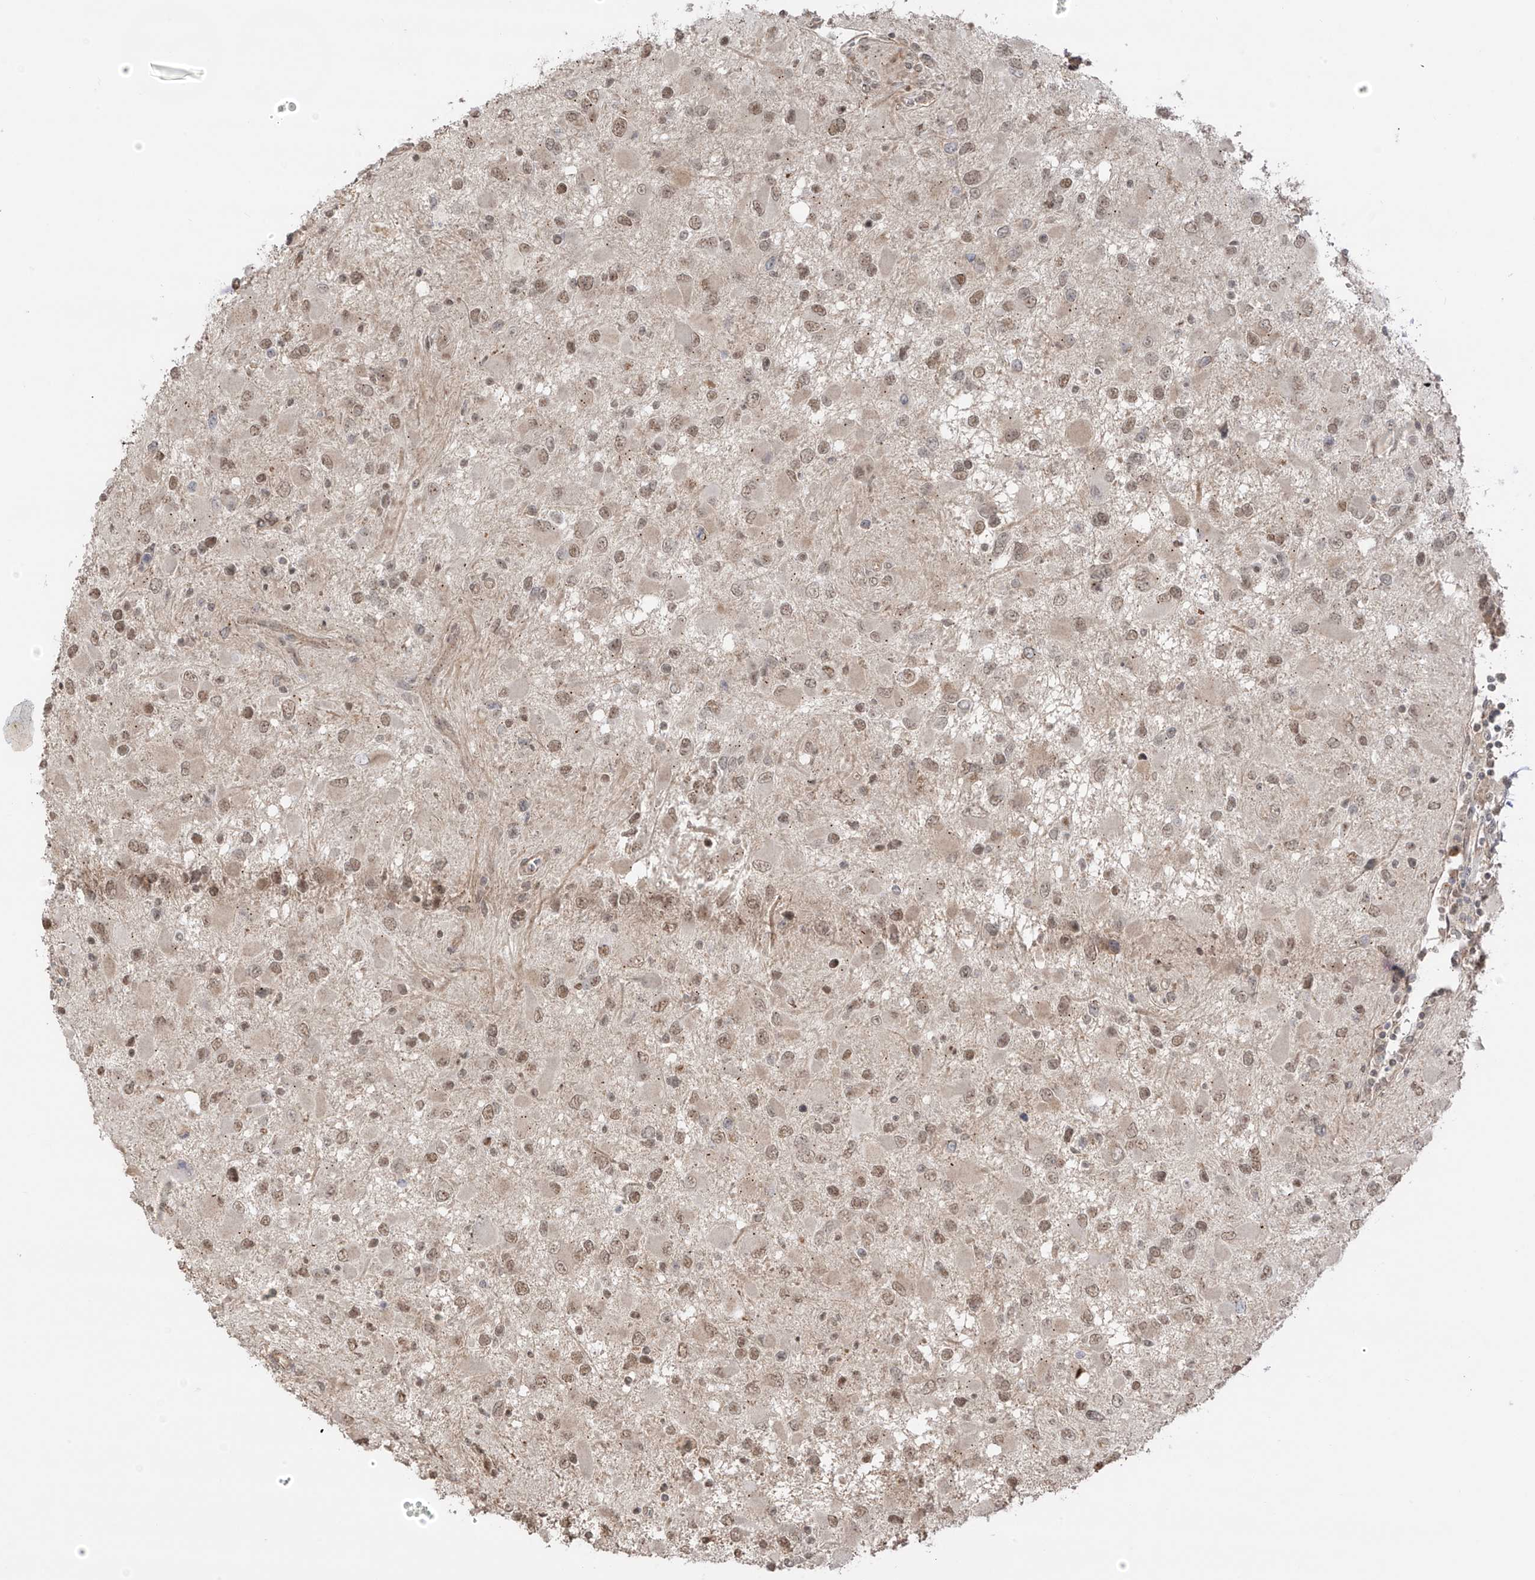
{"staining": {"intensity": "moderate", "quantity": "<25%", "location": "cytoplasmic/membranous,nuclear"}, "tissue": "glioma", "cell_type": "Tumor cells", "image_type": "cancer", "snomed": [{"axis": "morphology", "description": "Glioma, malignant, High grade"}, {"axis": "topography", "description": "Brain"}], "caption": "Moderate cytoplasmic/membranous and nuclear protein expression is present in approximately <25% of tumor cells in glioma. The staining is performed using DAB brown chromogen to label protein expression. The nuclei are counter-stained blue using hematoxylin.", "gene": "N4BP3", "patient": {"sex": "male", "age": 53}}